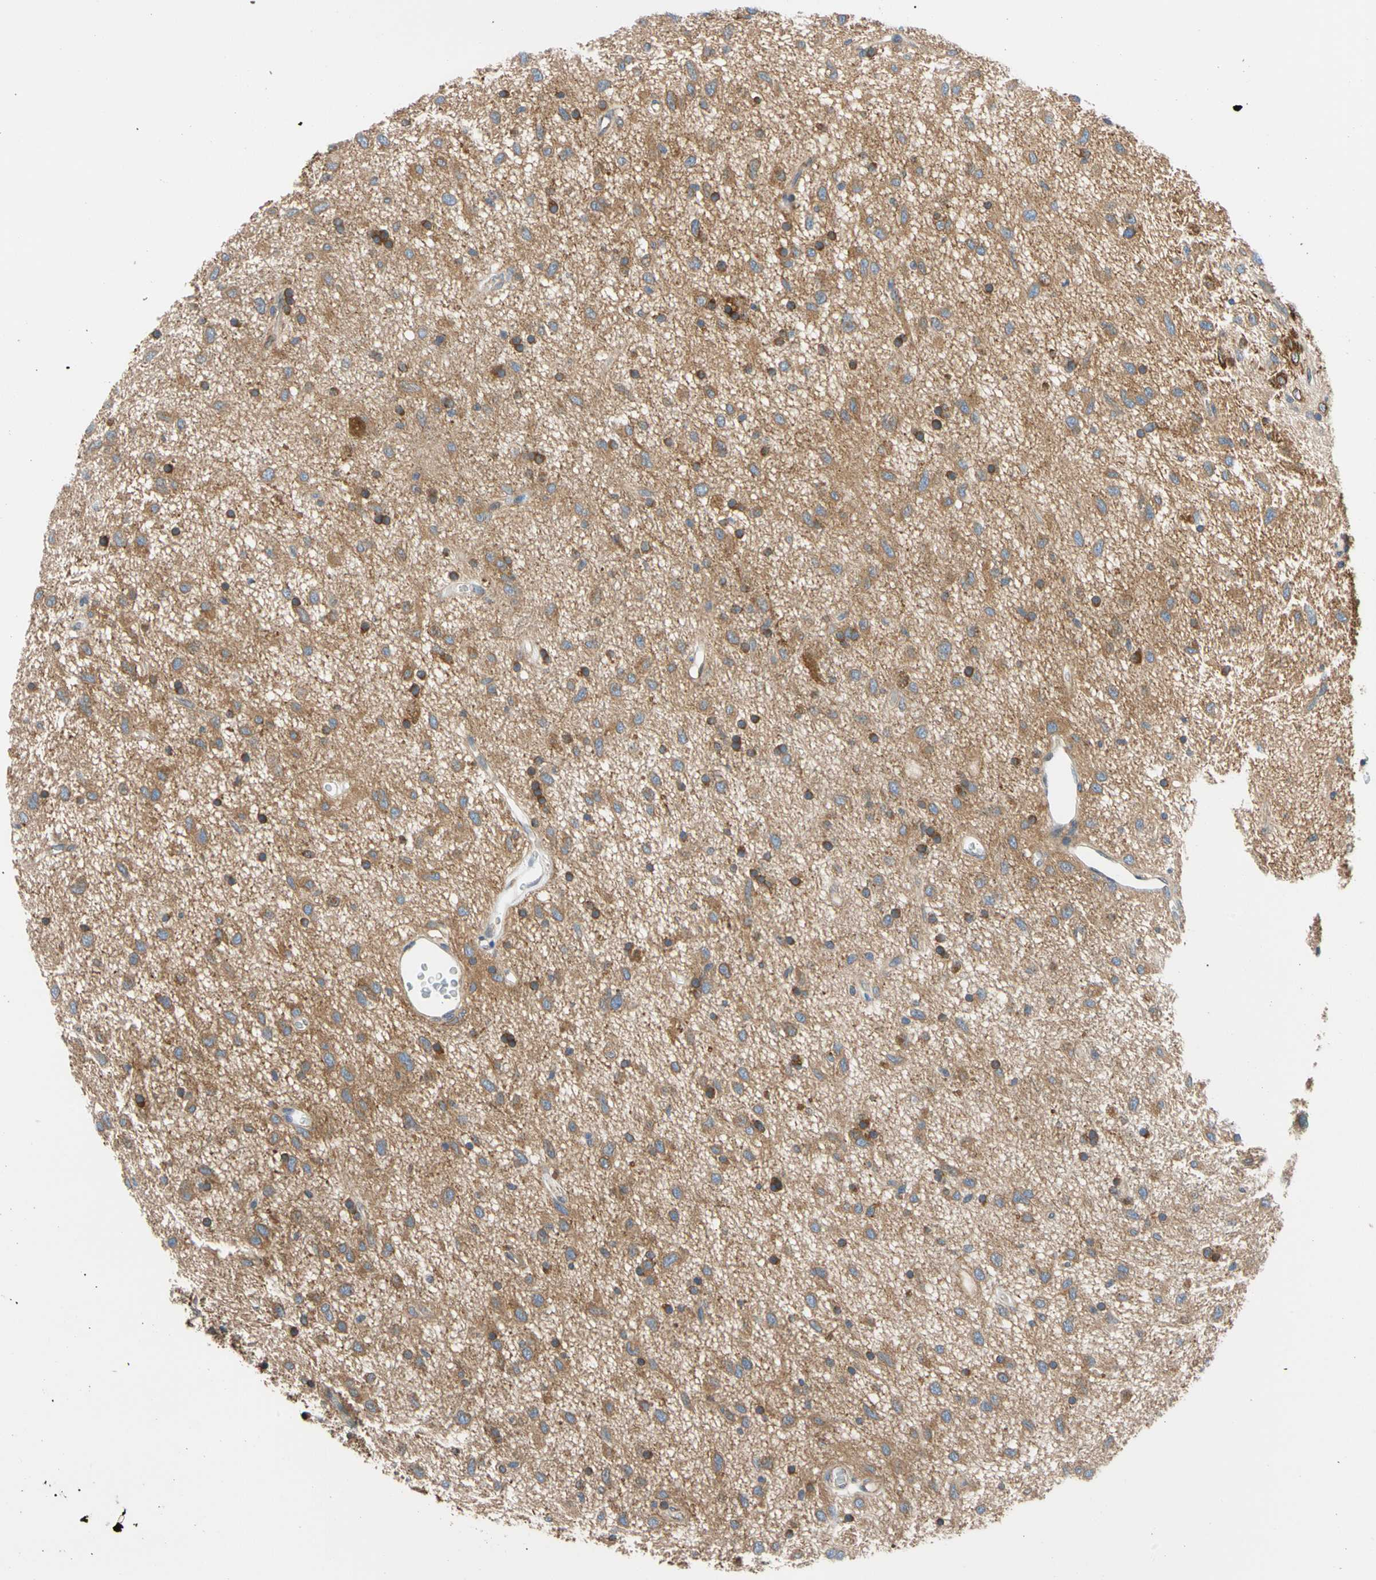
{"staining": {"intensity": "moderate", "quantity": ">75%", "location": "cytoplasmic/membranous"}, "tissue": "glioma", "cell_type": "Tumor cells", "image_type": "cancer", "snomed": [{"axis": "morphology", "description": "Glioma, malignant, Low grade"}, {"axis": "topography", "description": "Brain"}], "caption": "This image exhibits immunohistochemistry (IHC) staining of human glioma, with medium moderate cytoplasmic/membranous positivity in about >75% of tumor cells.", "gene": "GPHN", "patient": {"sex": "male", "age": 77}}